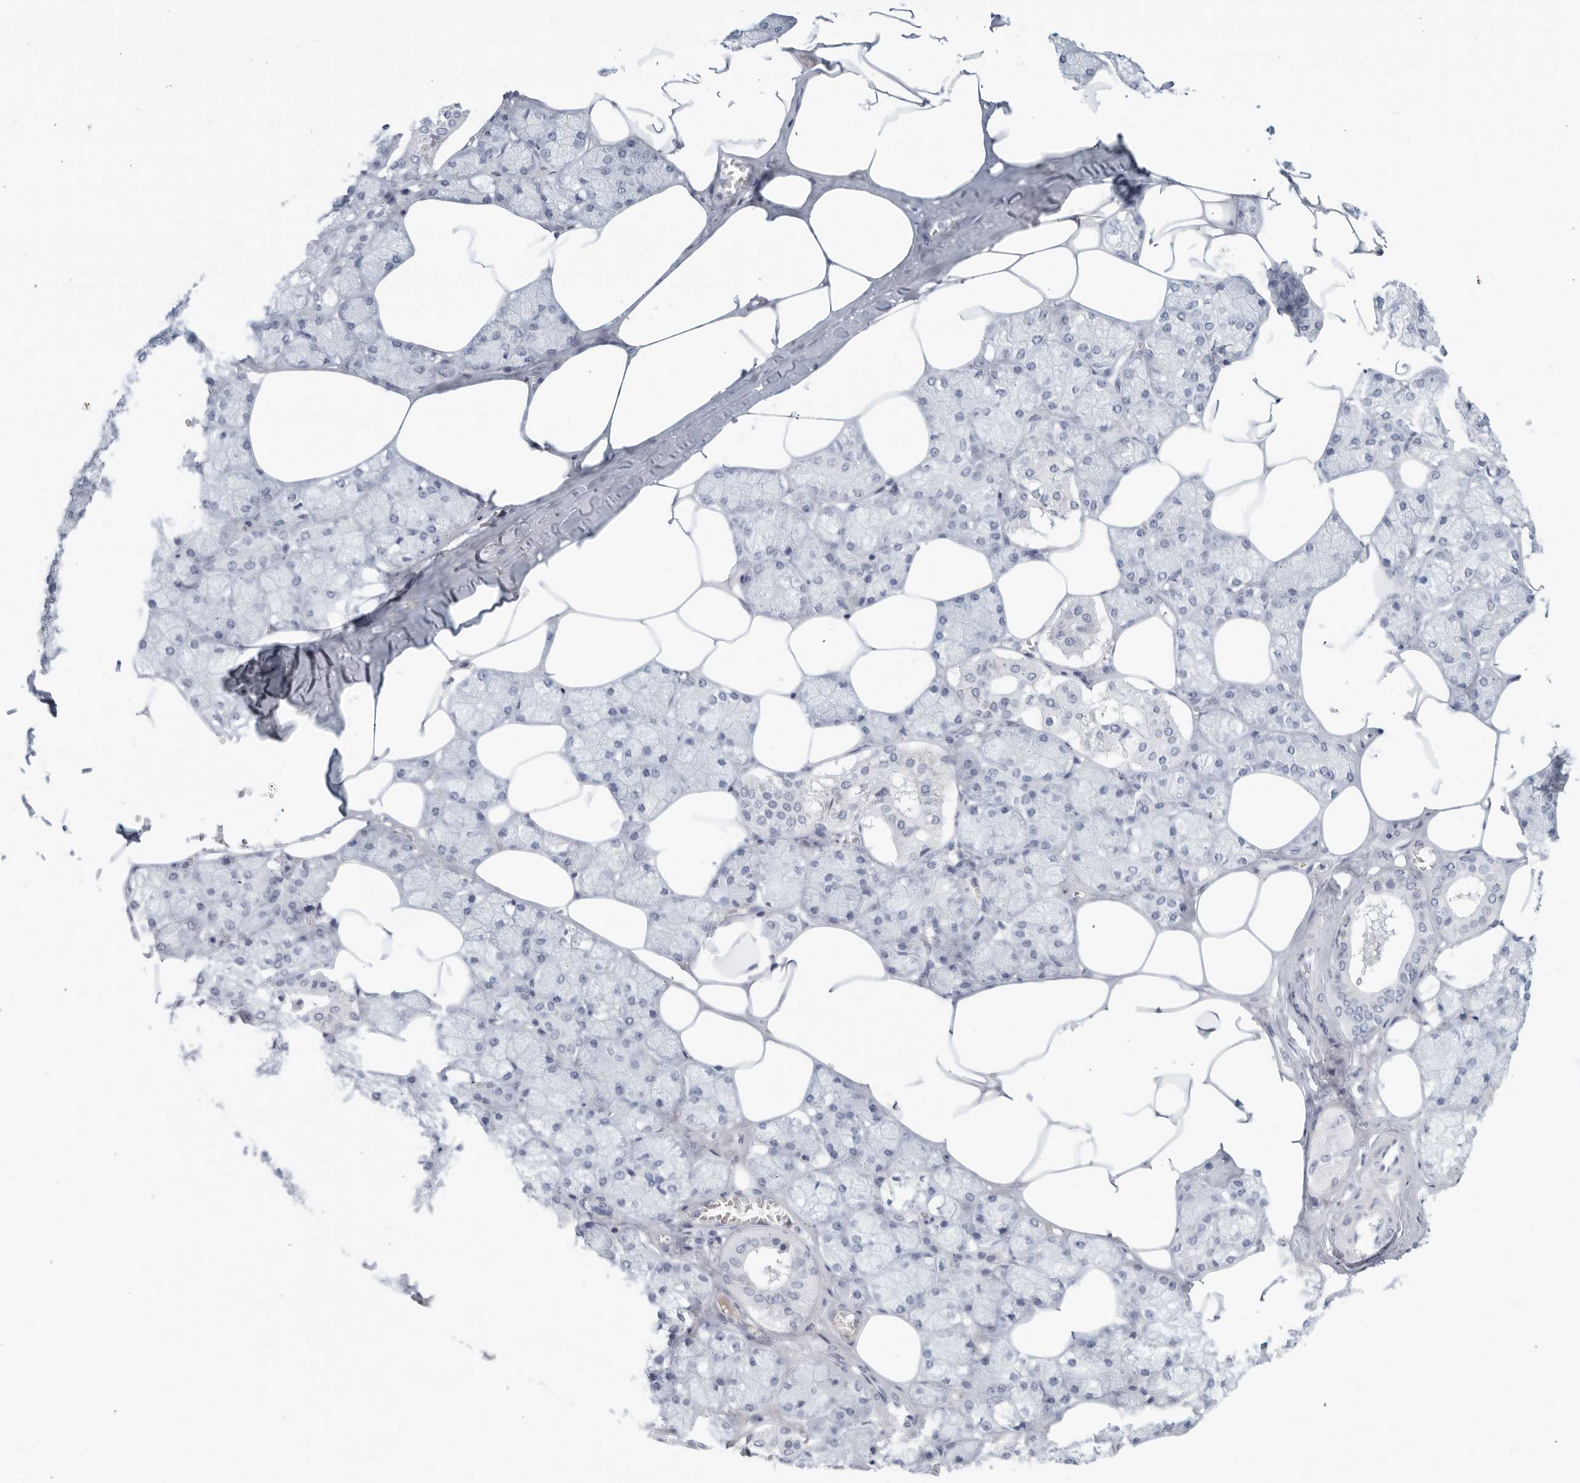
{"staining": {"intensity": "negative", "quantity": "none", "location": "none"}, "tissue": "salivary gland", "cell_type": "Glandular cells", "image_type": "normal", "snomed": [{"axis": "morphology", "description": "Normal tissue, NOS"}, {"axis": "topography", "description": "Salivary gland"}], "caption": "Glandular cells show no significant protein expression in benign salivary gland. (DAB (3,3'-diaminobenzidine) immunohistochemistry visualized using brightfield microscopy, high magnification).", "gene": "FGG", "patient": {"sex": "male", "age": 62}}